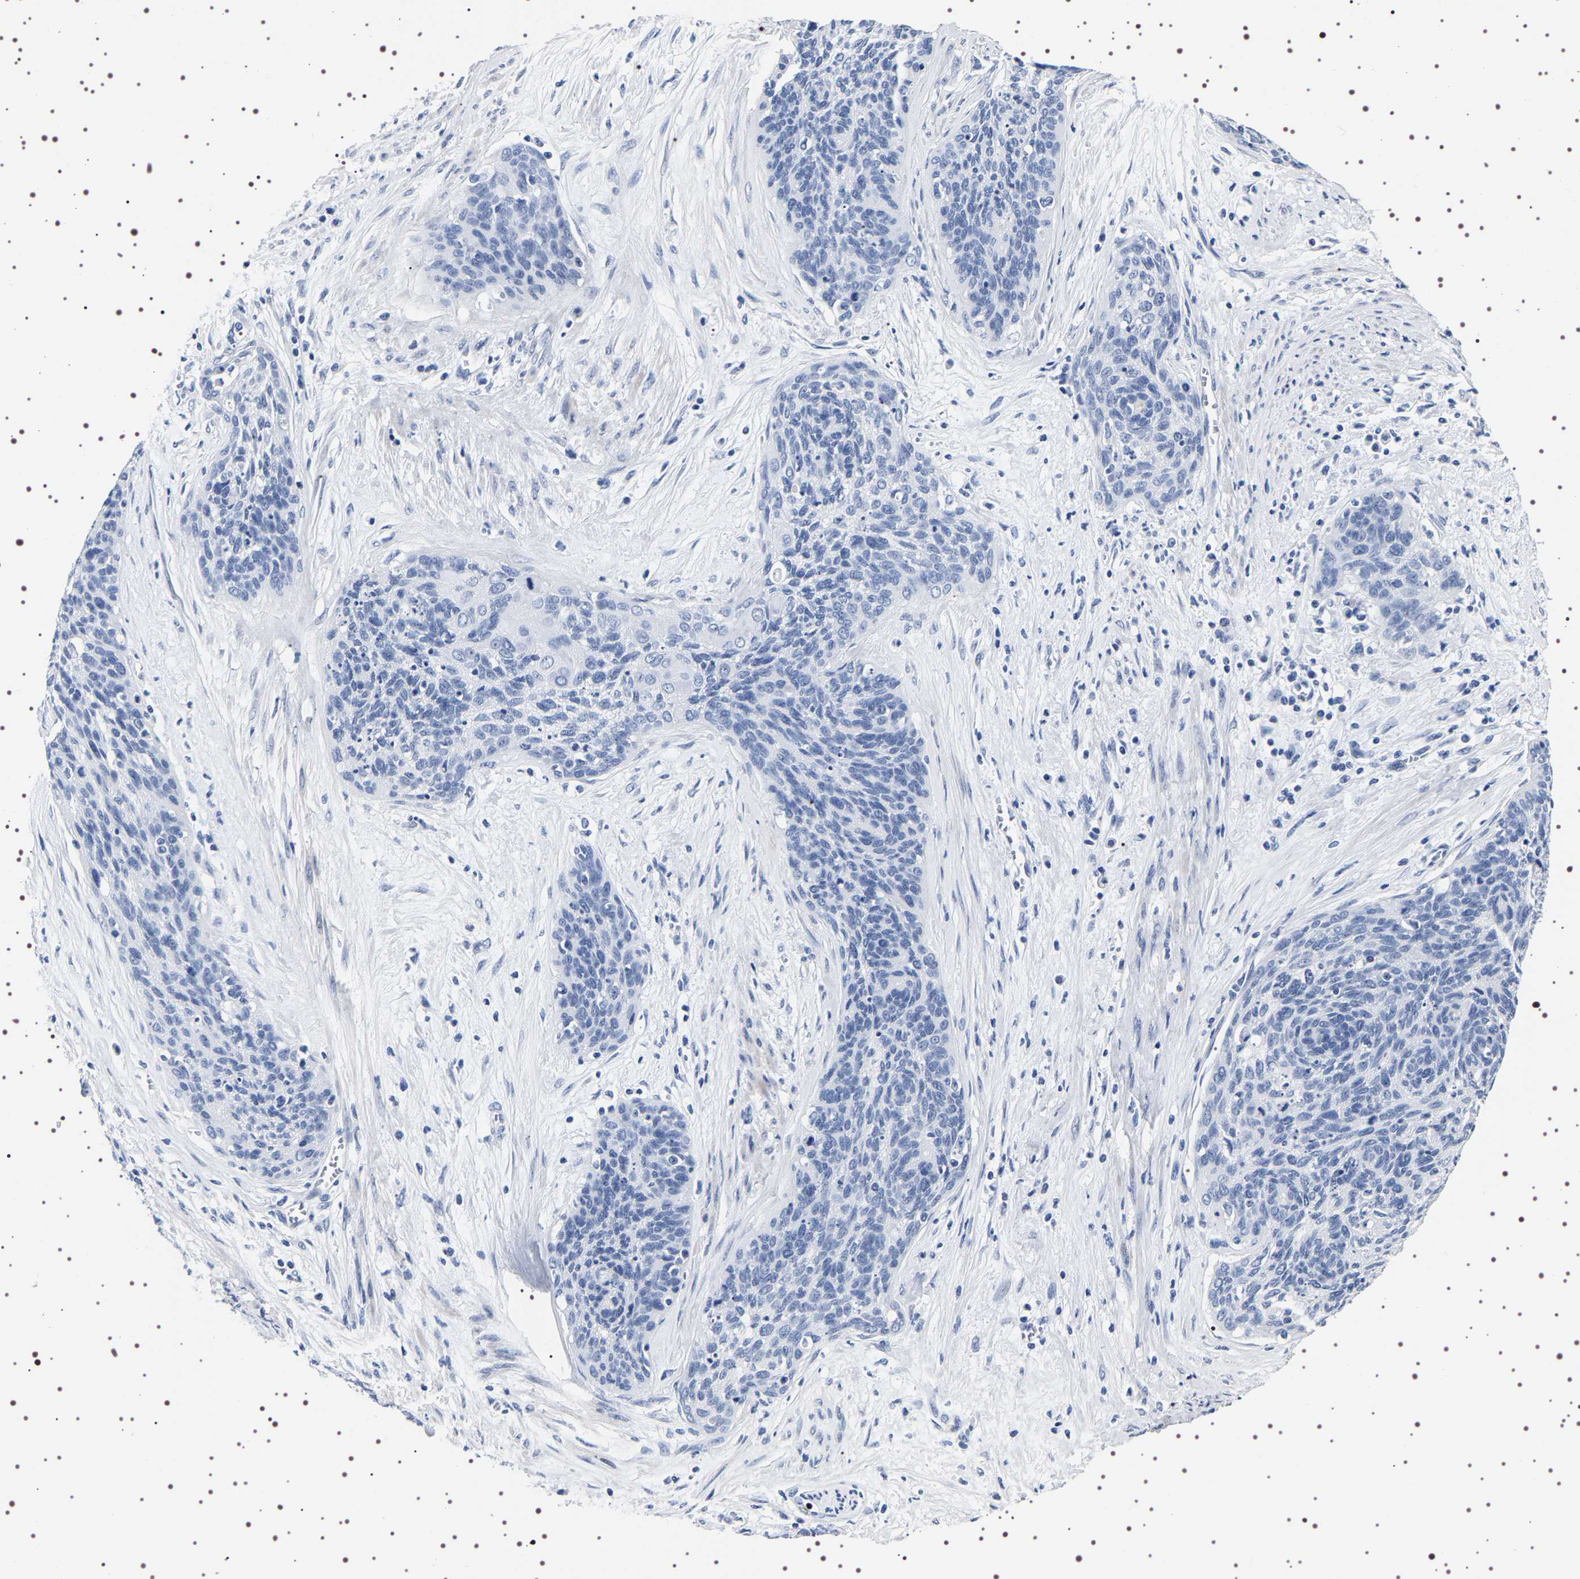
{"staining": {"intensity": "negative", "quantity": "none", "location": "none"}, "tissue": "cervical cancer", "cell_type": "Tumor cells", "image_type": "cancer", "snomed": [{"axis": "morphology", "description": "Squamous cell carcinoma, NOS"}, {"axis": "topography", "description": "Cervix"}], "caption": "An image of cervical cancer (squamous cell carcinoma) stained for a protein shows no brown staining in tumor cells.", "gene": "UBQLN3", "patient": {"sex": "female", "age": 55}}